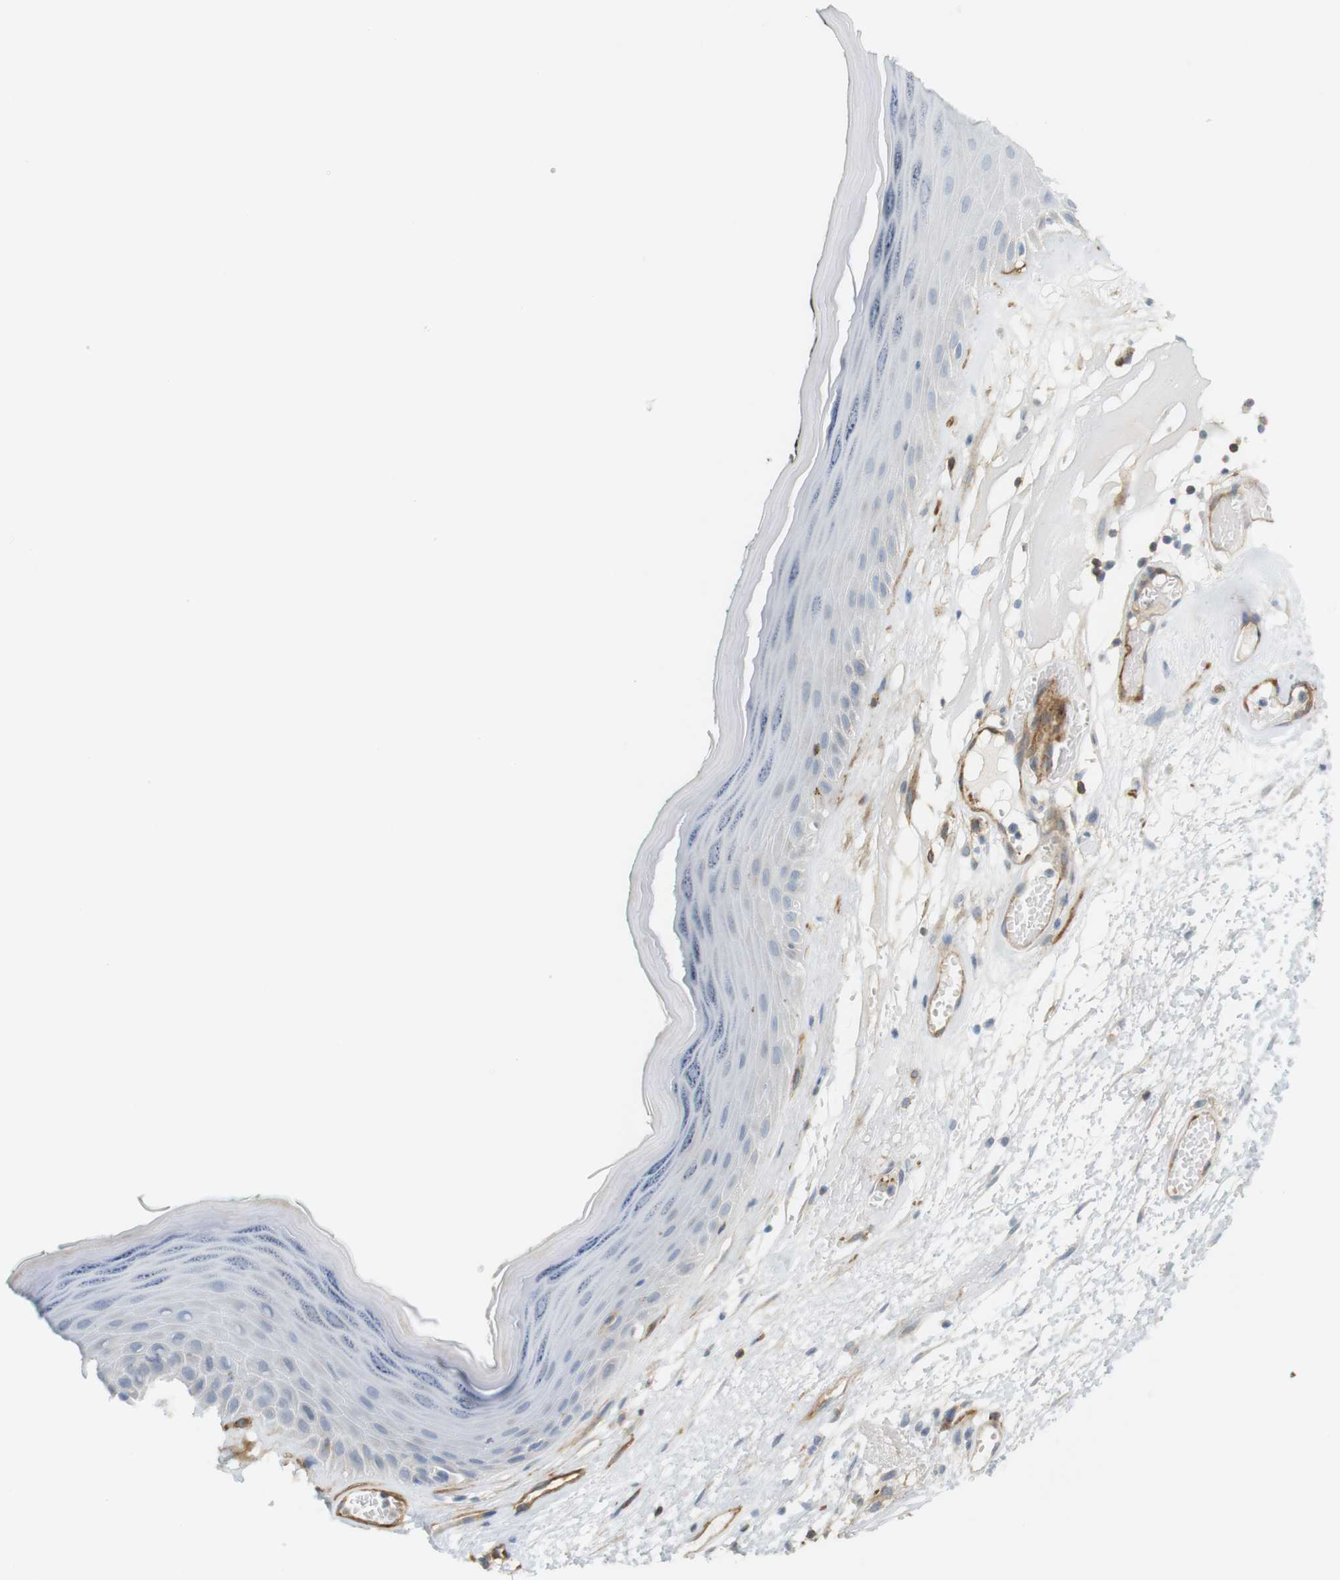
{"staining": {"intensity": "moderate", "quantity": "<25%", "location": "cytoplasmic/membranous"}, "tissue": "skin", "cell_type": "Epidermal cells", "image_type": "normal", "snomed": [{"axis": "morphology", "description": "Normal tissue, NOS"}, {"axis": "morphology", "description": "Inflammation, NOS"}, {"axis": "topography", "description": "Vulva"}], "caption": "Immunohistochemistry photomicrograph of unremarkable human skin stained for a protein (brown), which exhibits low levels of moderate cytoplasmic/membranous expression in approximately <25% of epidermal cells.", "gene": "F2R", "patient": {"sex": "female", "age": 84}}